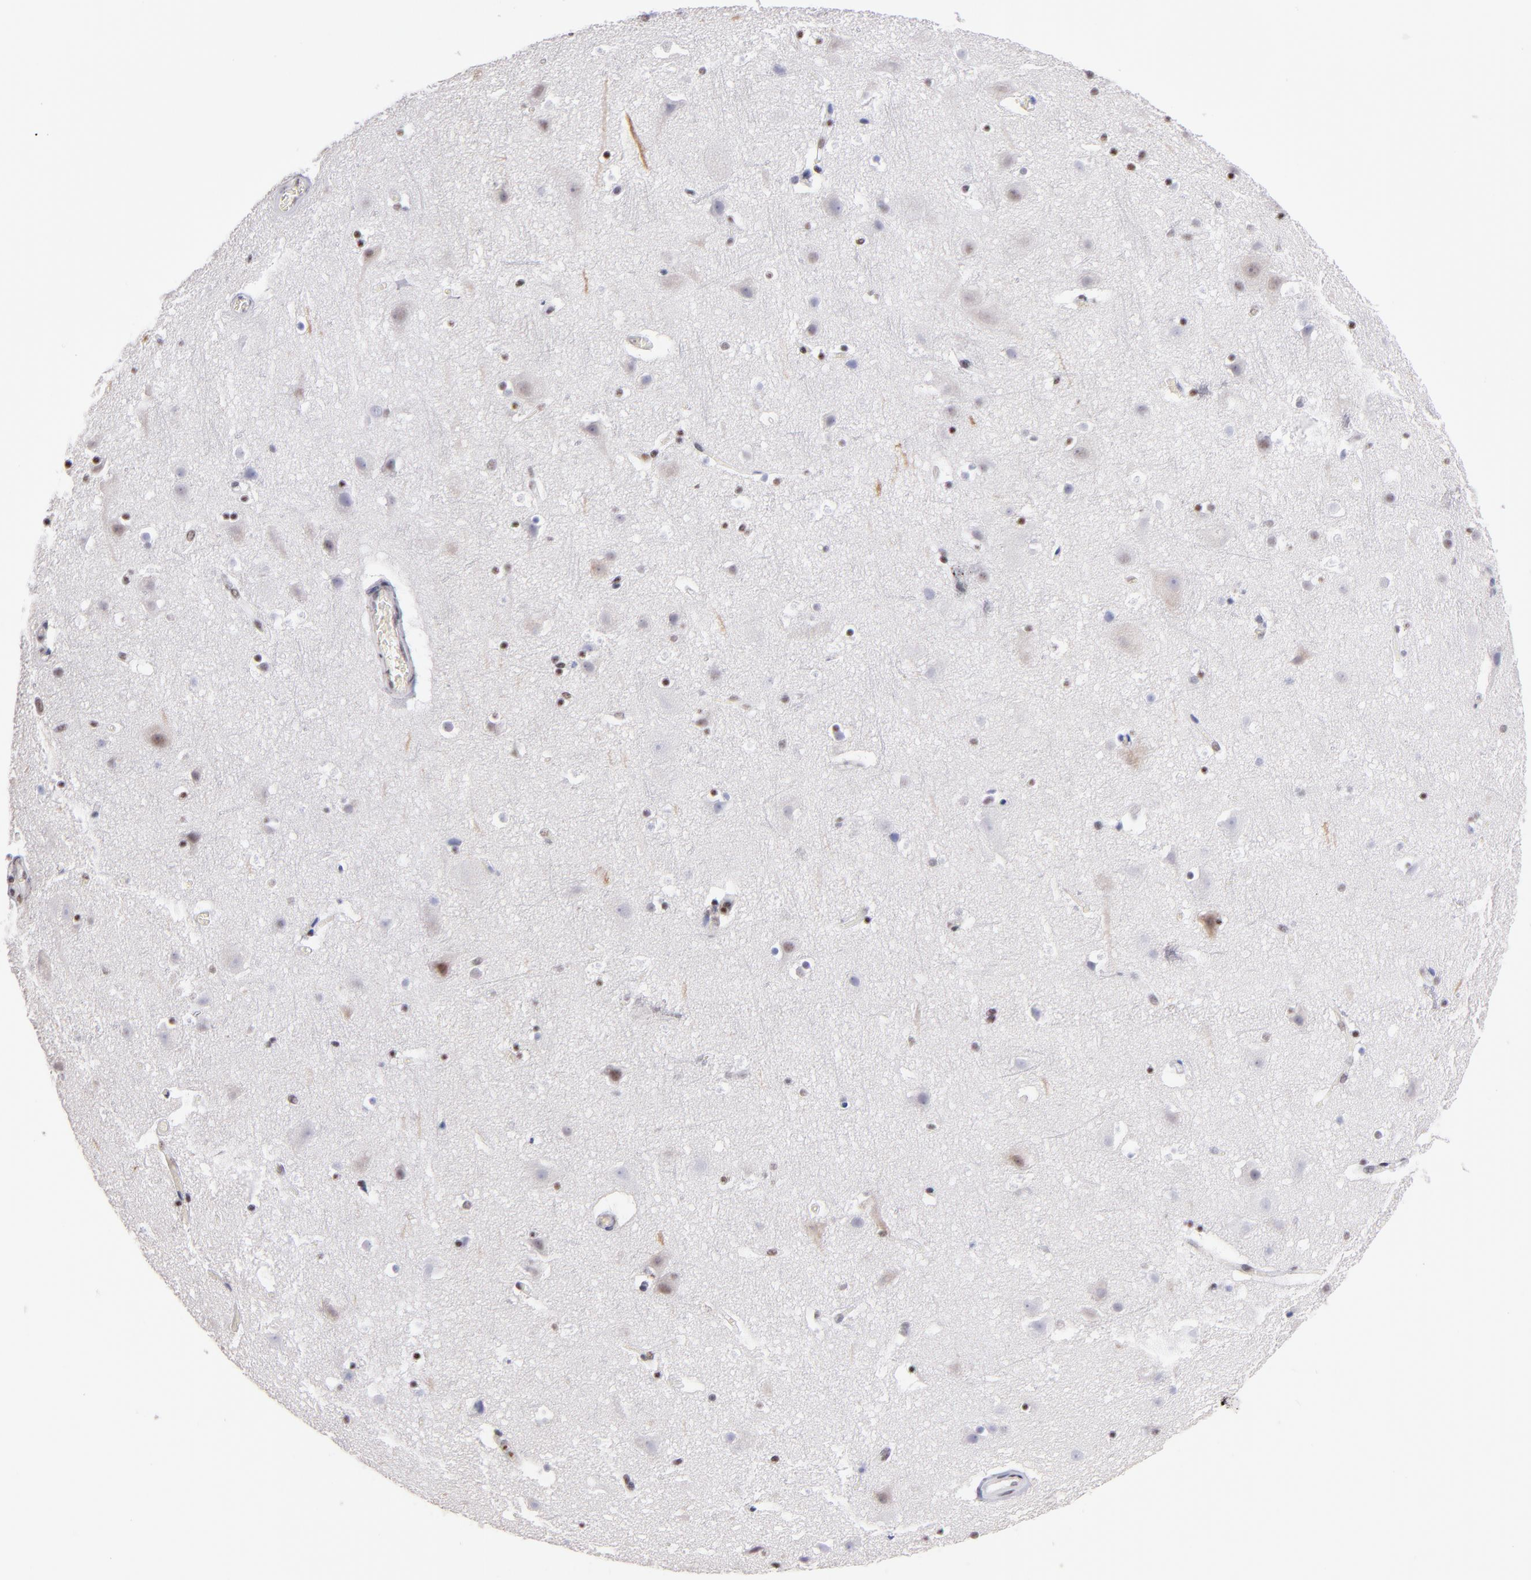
{"staining": {"intensity": "weak", "quantity": "25%-75%", "location": "nuclear"}, "tissue": "cerebral cortex", "cell_type": "Endothelial cells", "image_type": "normal", "snomed": [{"axis": "morphology", "description": "Normal tissue, NOS"}, {"axis": "topography", "description": "Cerebral cortex"}], "caption": "Brown immunohistochemical staining in benign cerebral cortex shows weak nuclear expression in approximately 25%-75% of endothelial cells. (DAB (3,3'-diaminobenzidine) IHC, brown staining for protein, blue staining for nuclei).", "gene": "POLA1", "patient": {"sex": "male", "age": 45}}